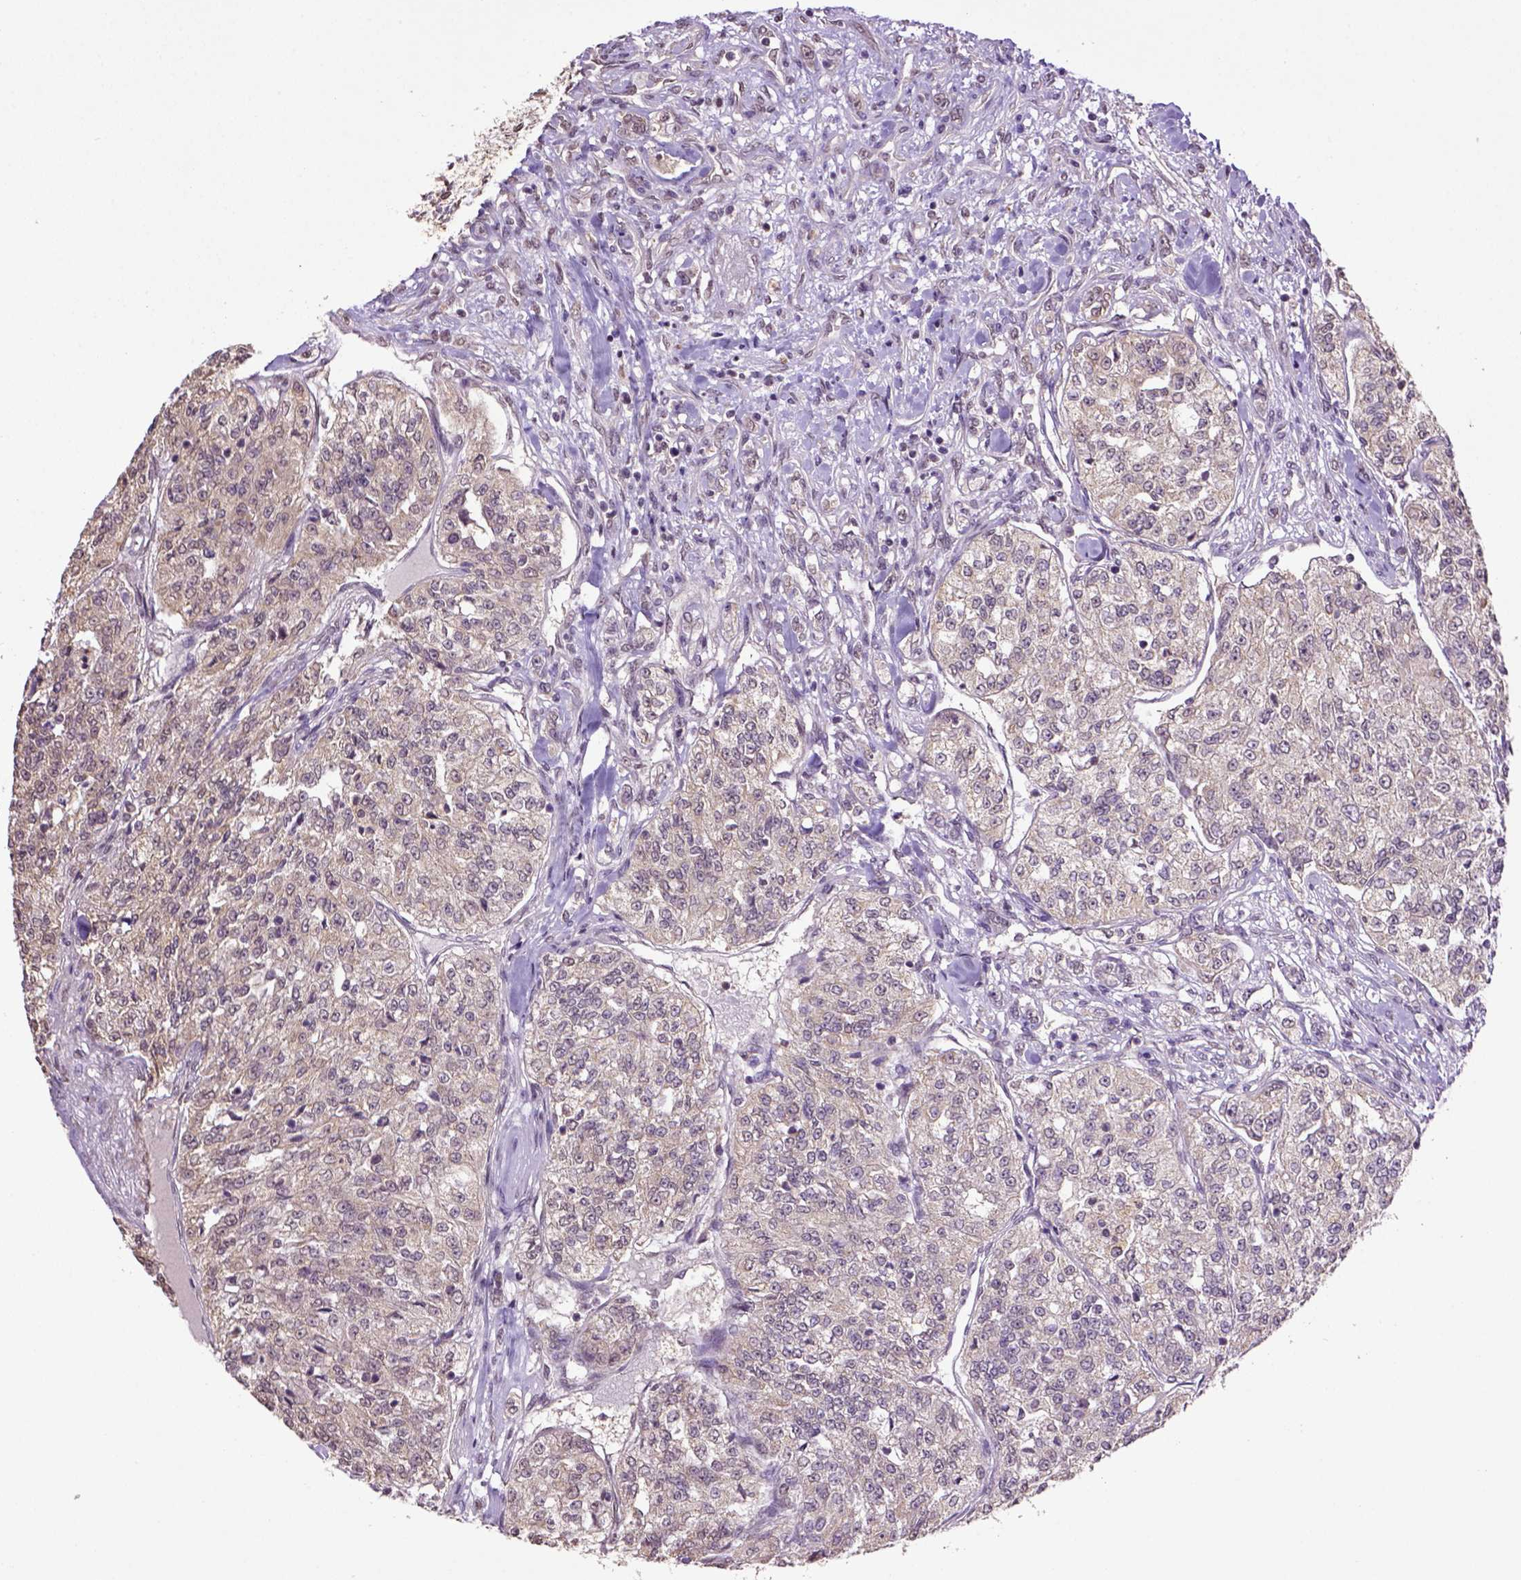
{"staining": {"intensity": "weak", "quantity": ">75%", "location": "cytoplasmic/membranous"}, "tissue": "renal cancer", "cell_type": "Tumor cells", "image_type": "cancer", "snomed": [{"axis": "morphology", "description": "Adenocarcinoma, NOS"}, {"axis": "topography", "description": "Kidney"}], "caption": "Protein expression by IHC displays weak cytoplasmic/membranous staining in about >75% of tumor cells in renal cancer (adenocarcinoma).", "gene": "WDR17", "patient": {"sex": "female", "age": 63}}